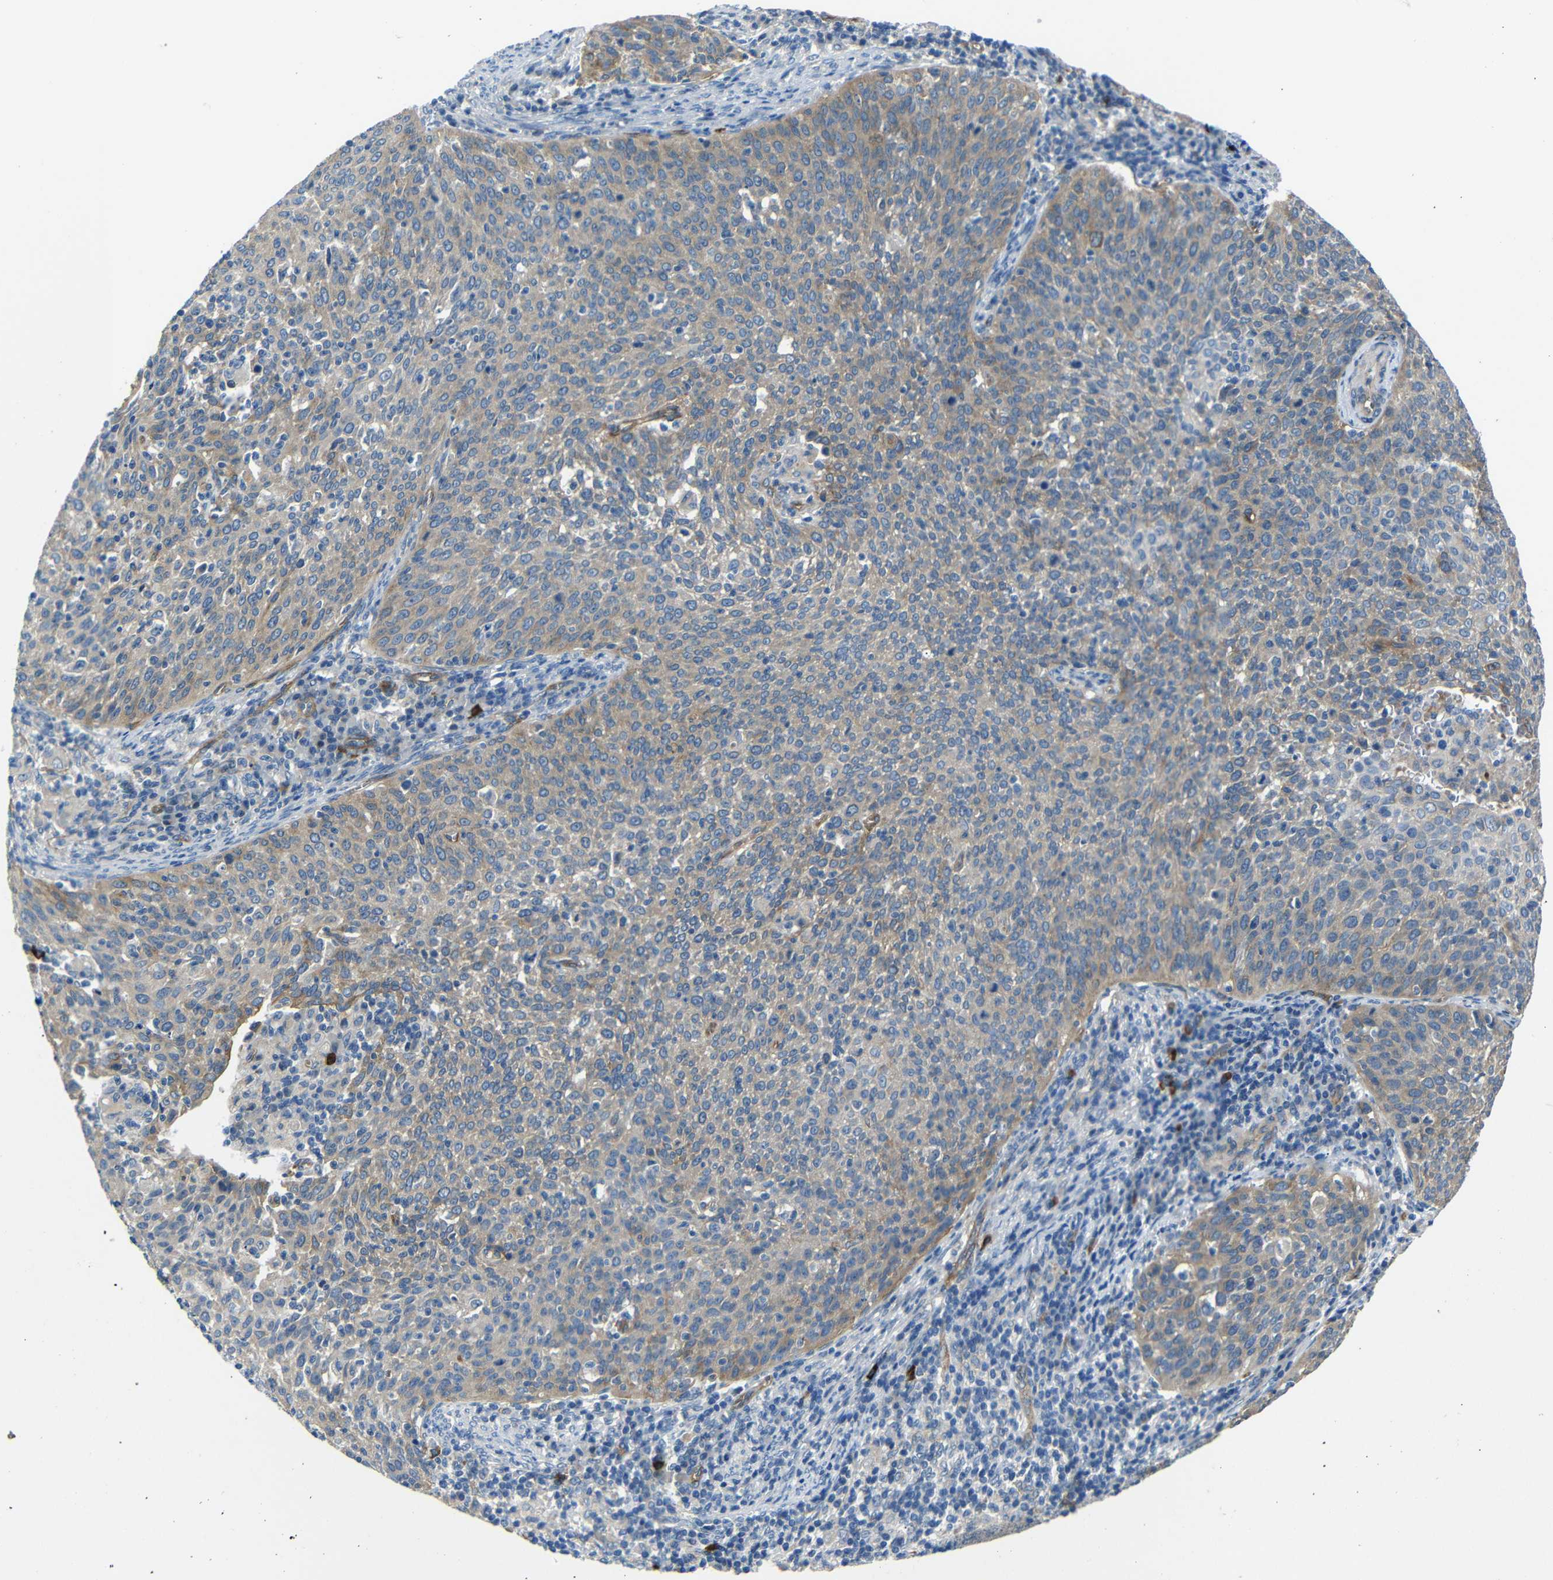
{"staining": {"intensity": "weak", "quantity": "25%-75%", "location": "cytoplasmic/membranous"}, "tissue": "cervical cancer", "cell_type": "Tumor cells", "image_type": "cancer", "snomed": [{"axis": "morphology", "description": "Squamous cell carcinoma, NOS"}, {"axis": "topography", "description": "Cervix"}], "caption": "The image exhibits immunohistochemical staining of cervical squamous cell carcinoma. There is weak cytoplasmic/membranous staining is appreciated in about 25%-75% of tumor cells.", "gene": "MYO1B", "patient": {"sex": "female", "age": 38}}